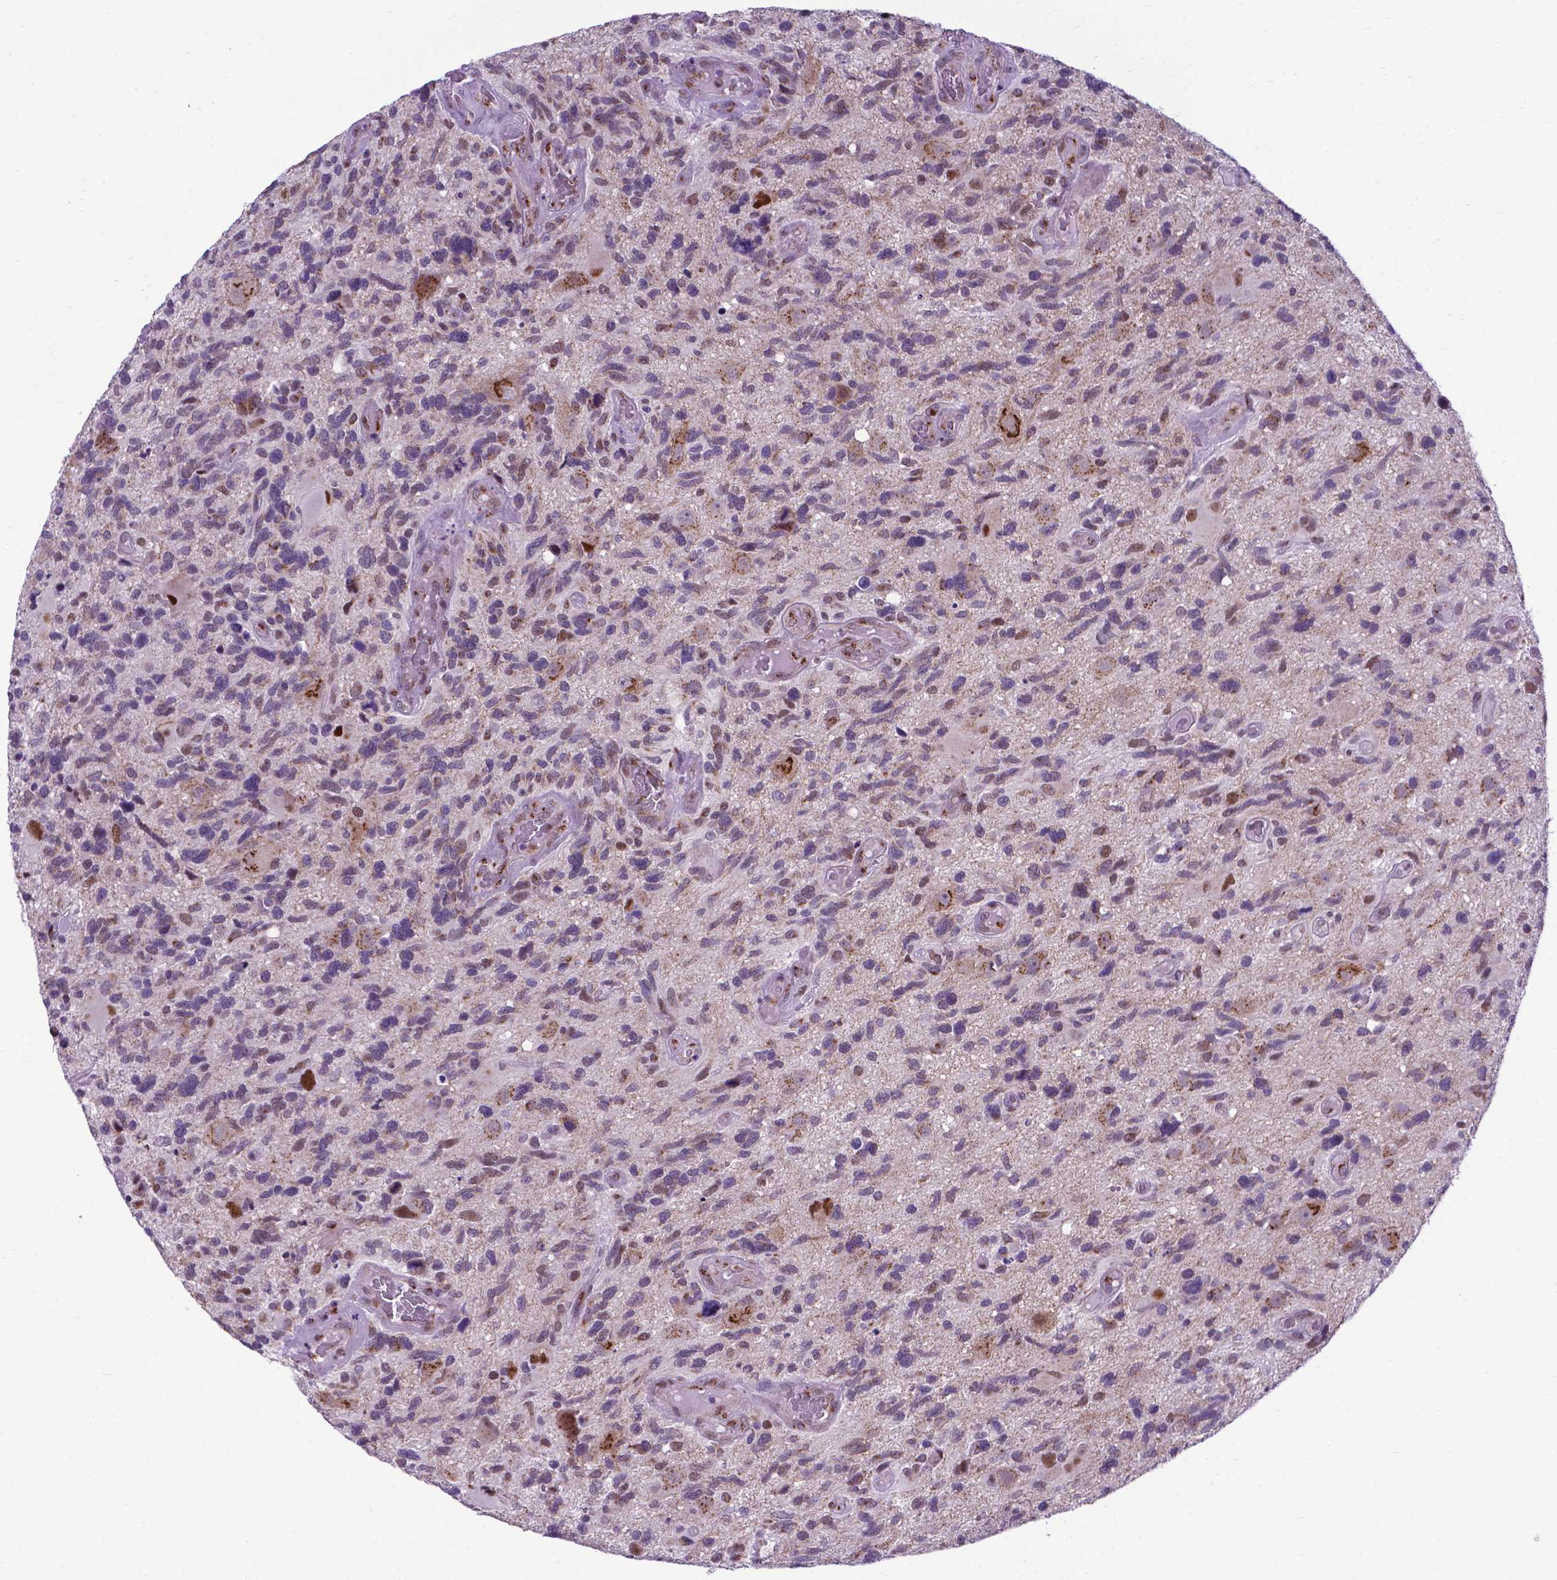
{"staining": {"intensity": "moderate", "quantity": "<25%", "location": "cytoplasmic/membranous,nuclear"}, "tissue": "glioma", "cell_type": "Tumor cells", "image_type": "cancer", "snomed": [{"axis": "morphology", "description": "Glioma, malignant, High grade"}, {"axis": "topography", "description": "Brain"}], "caption": "This photomicrograph shows immunohistochemistry staining of malignant high-grade glioma, with low moderate cytoplasmic/membranous and nuclear positivity in approximately <25% of tumor cells.", "gene": "MRPL10", "patient": {"sex": "male", "age": 49}}